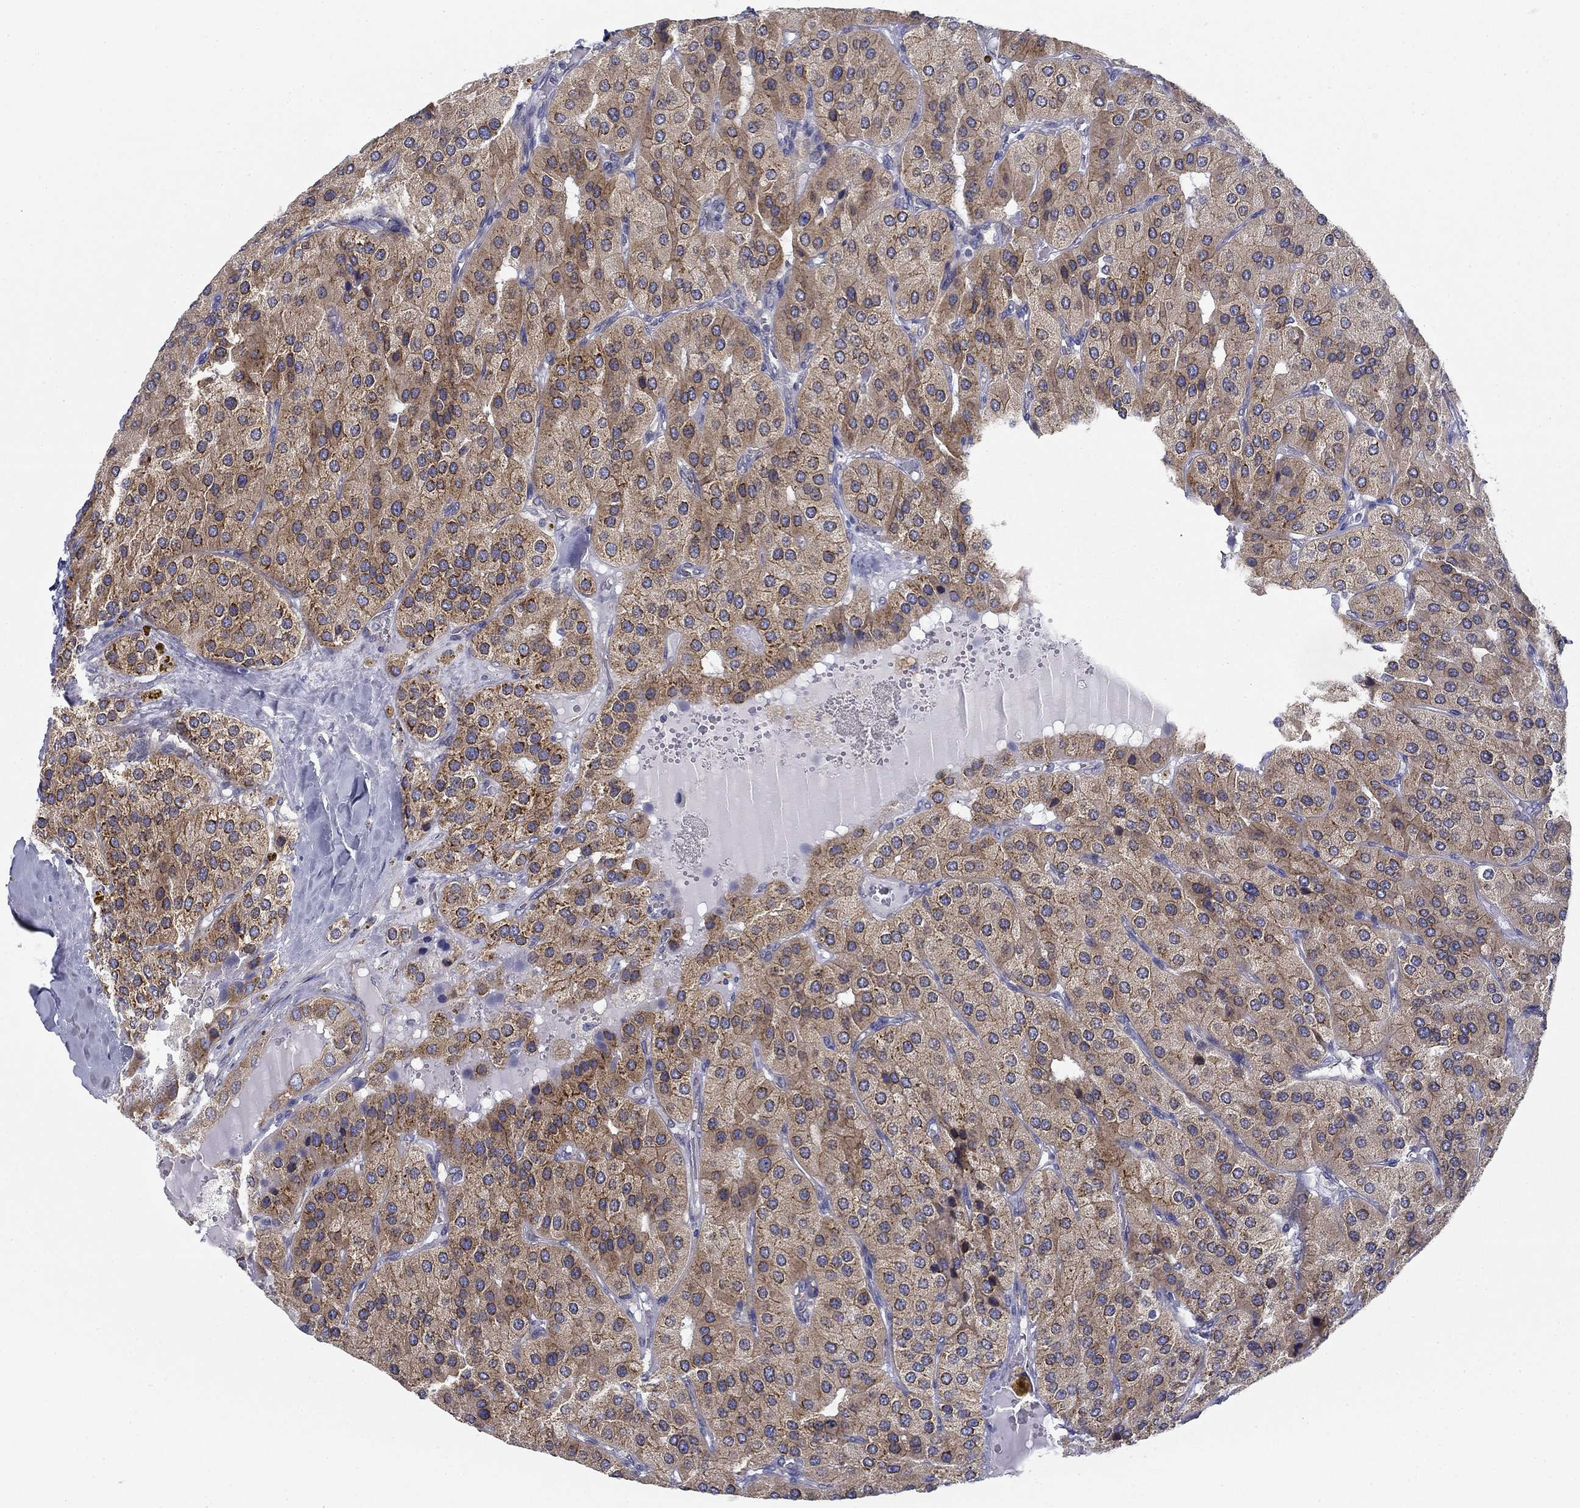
{"staining": {"intensity": "moderate", "quantity": ">75%", "location": "cytoplasmic/membranous"}, "tissue": "parathyroid gland", "cell_type": "Glandular cells", "image_type": "normal", "snomed": [{"axis": "morphology", "description": "Normal tissue, NOS"}, {"axis": "morphology", "description": "Adenoma, NOS"}, {"axis": "topography", "description": "Parathyroid gland"}], "caption": "DAB (3,3'-diaminobenzidine) immunohistochemical staining of benign parathyroid gland shows moderate cytoplasmic/membranous protein expression in about >75% of glandular cells. Ihc stains the protein of interest in brown and the nuclei are stained blue.", "gene": "FXR1", "patient": {"sex": "female", "age": 86}}